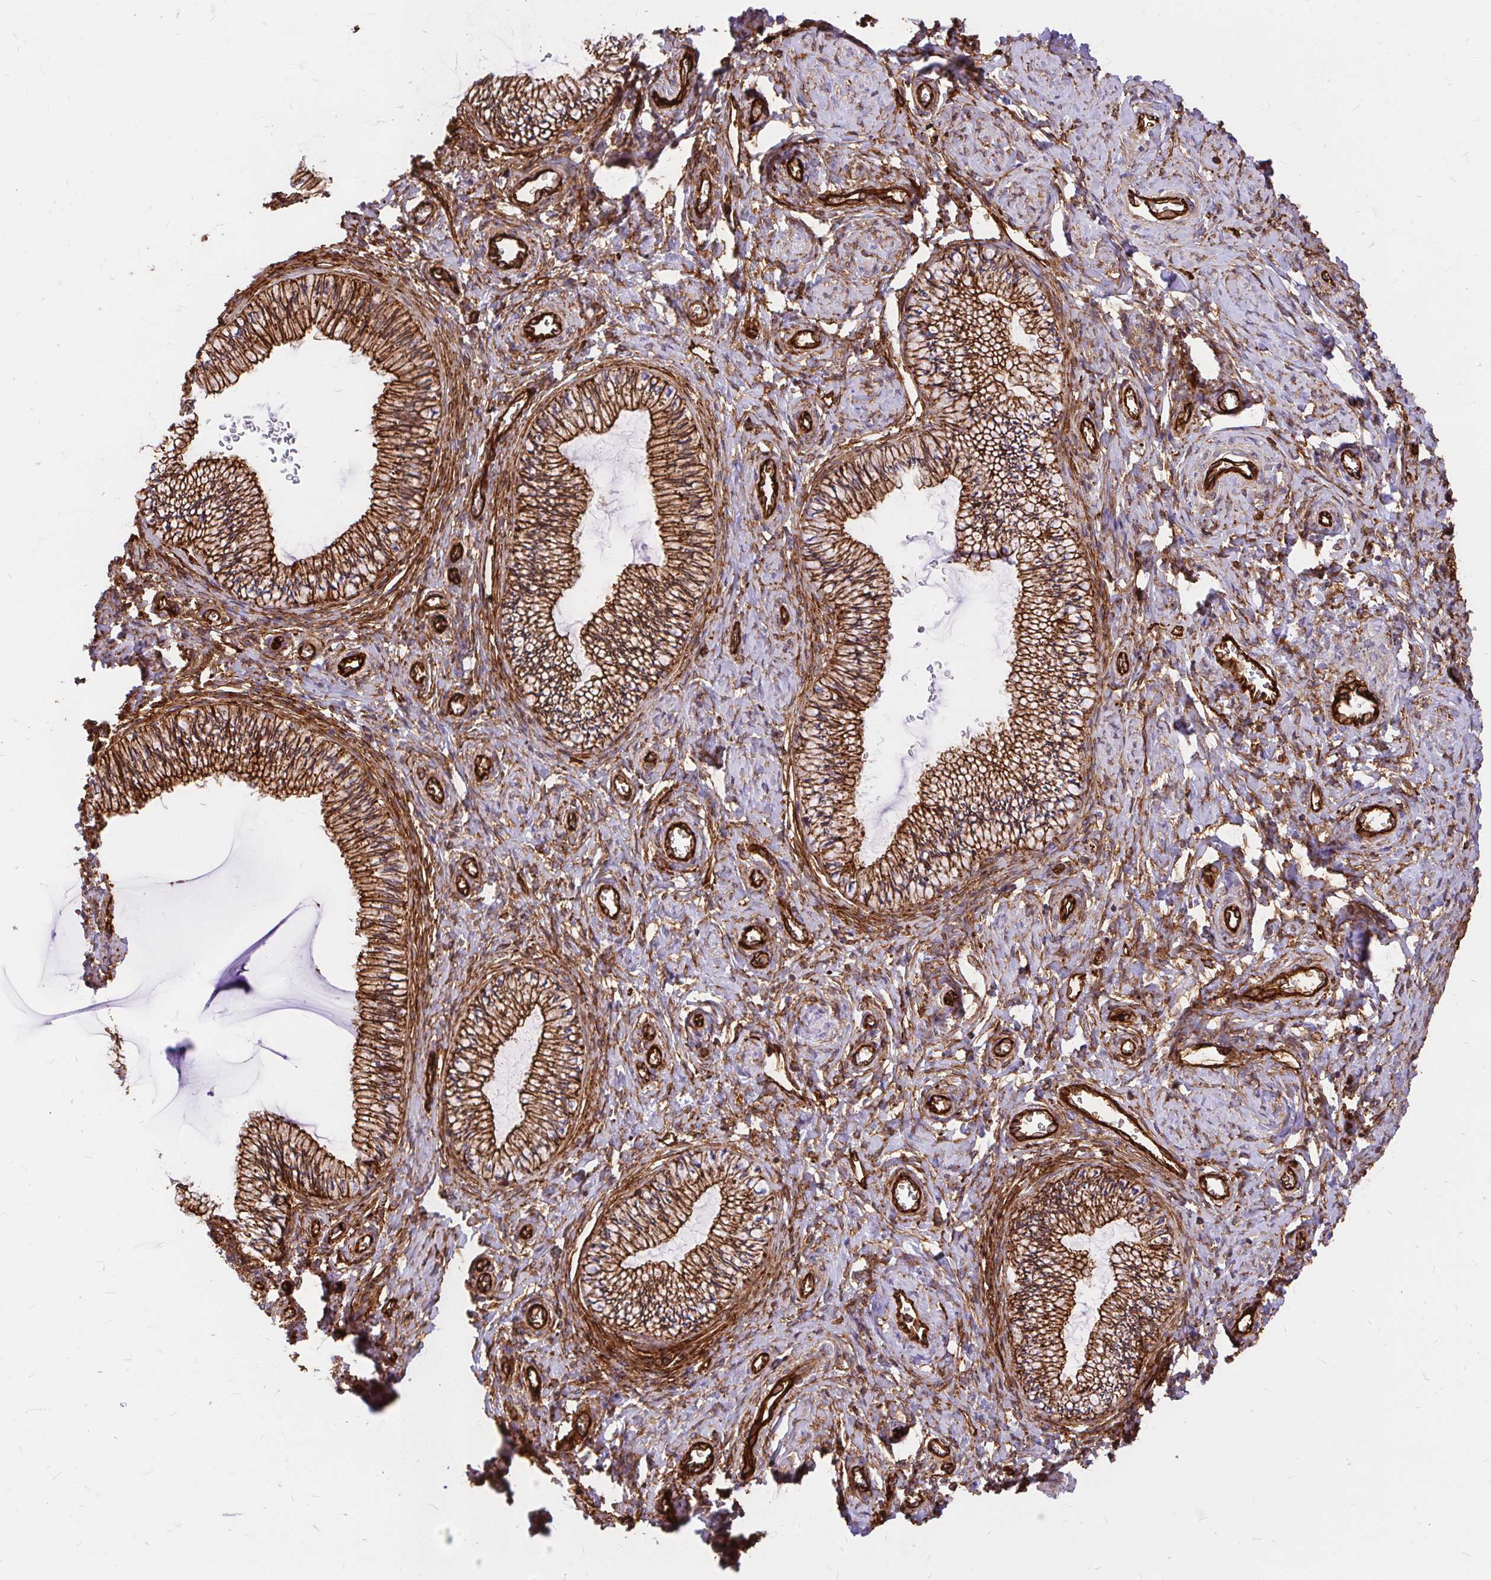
{"staining": {"intensity": "strong", "quantity": ">75%", "location": "cytoplasmic/membranous"}, "tissue": "cervix", "cell_type": "Glandular cells", "image_type": "normal", "snomed": [{"axis": "morphology", "description": "Normal tissue, NOS"}, {"axis": "topography", "description": "Cervix"}], "caption": "Immunohistochemistry staining of benign cervix, which demonstrates high levels of strong cytoplasmic/membranous staining in about >75% of glandular cells indicating strong cytoplasmic/membranous protein staining. The staining was performed using DAB (3,3'-diaminobenzidine) (brown) for protein detection and nuclei were counterstained in hematoxylin (blue).", "gene": "MAP1LC3B2", "patient": {"sex": "female", "age": 24}}